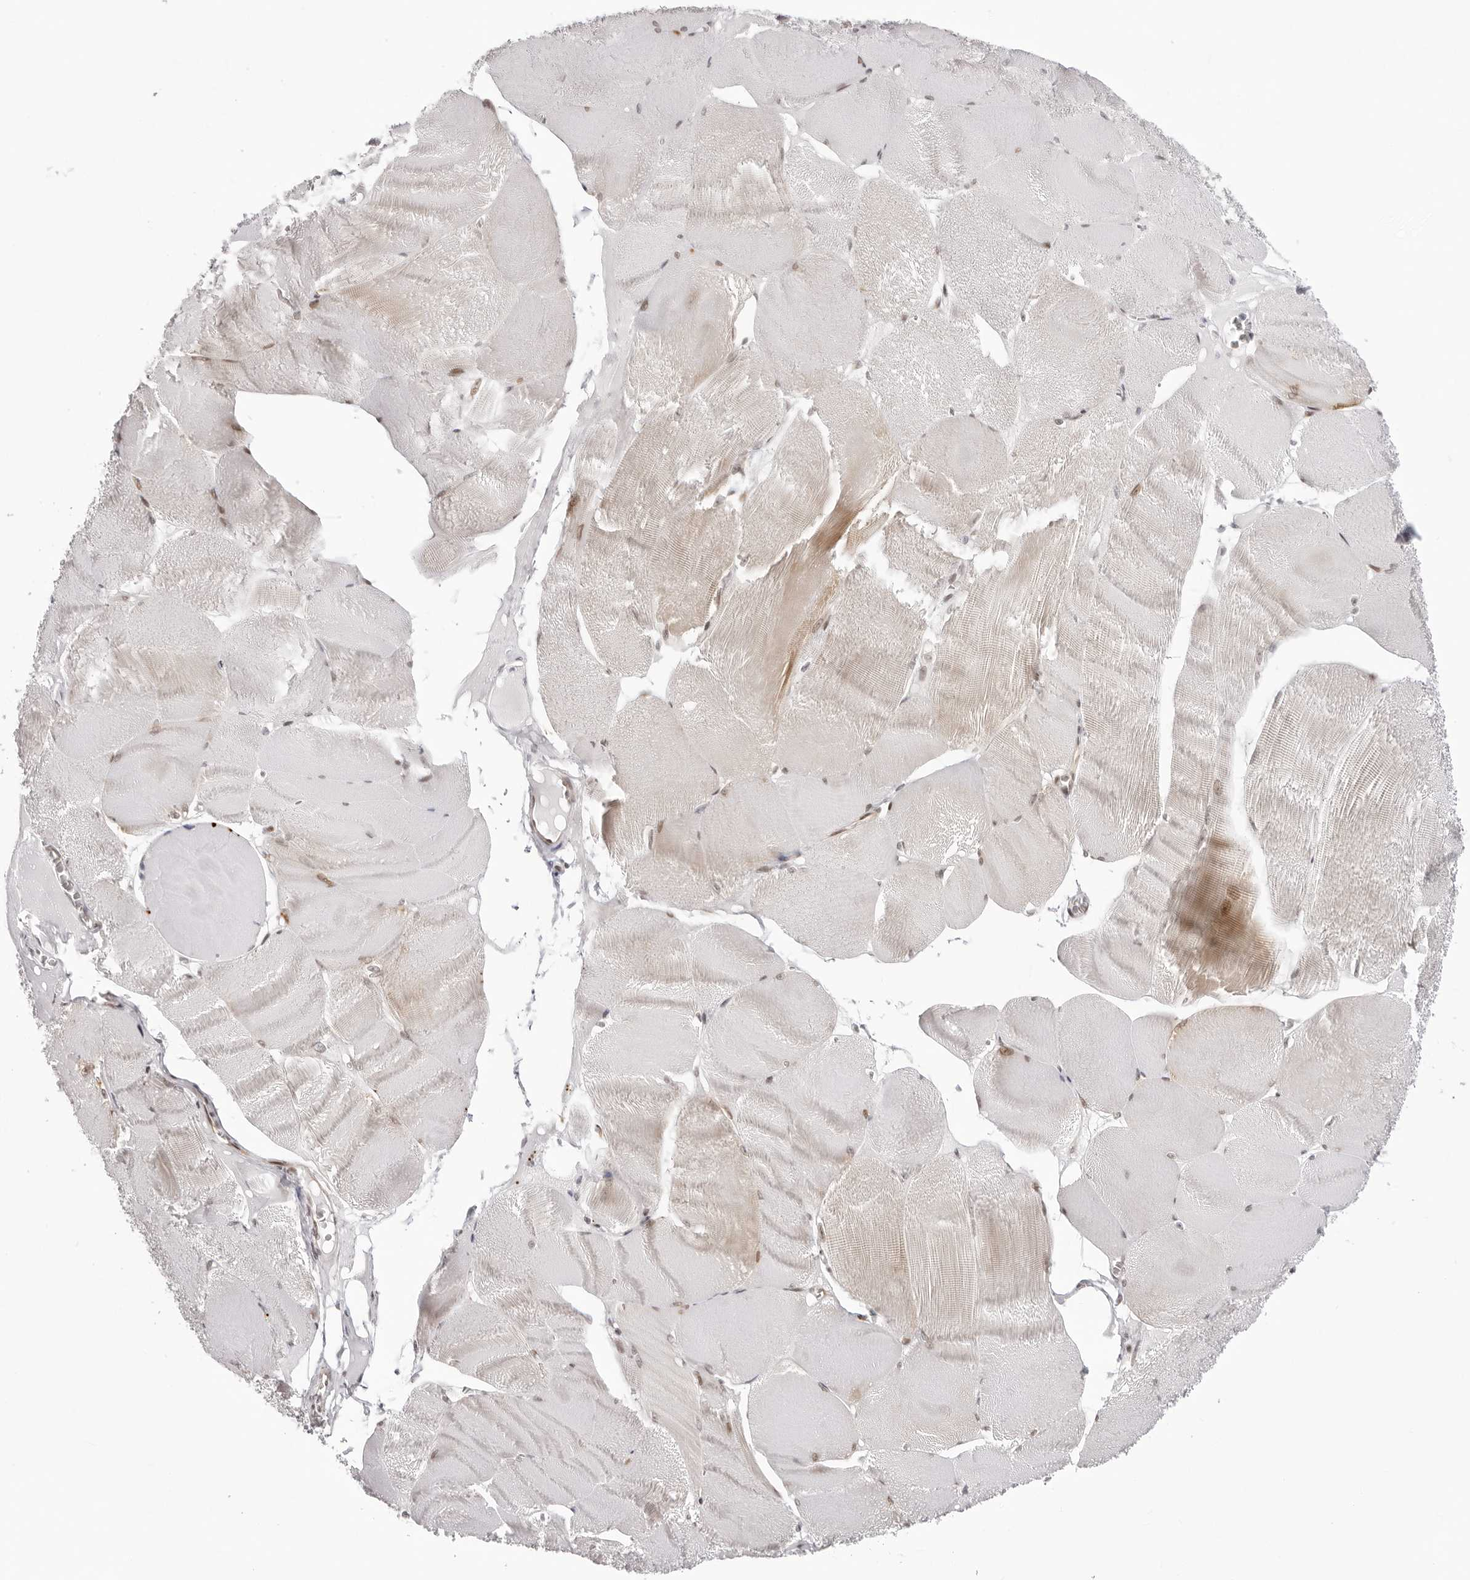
{"staining": {"intensity": "moderate", "quantity": "25%-75%", "location": "cytoplasmic/membranous,nuclear"}, "tissue": "skeletal muscle", "cell_type": "Myocytes", "image_type": "normal", "snomed": [{"axis": "morphology", "description": "Normal tissue, NOS"}, {"axis": "morphology", "description": "Basal cell carcinoma"}, {"axis": "topography", "description": "Skeletal muscle"}], "caption": "A brown stain shows moderate cytoplasmic/membranous,nuclear staining of a protein in myocytes of normal human skeletal muscle.", "gene": "NTPCR", "patient": {"sex": "female", "age": 64}}